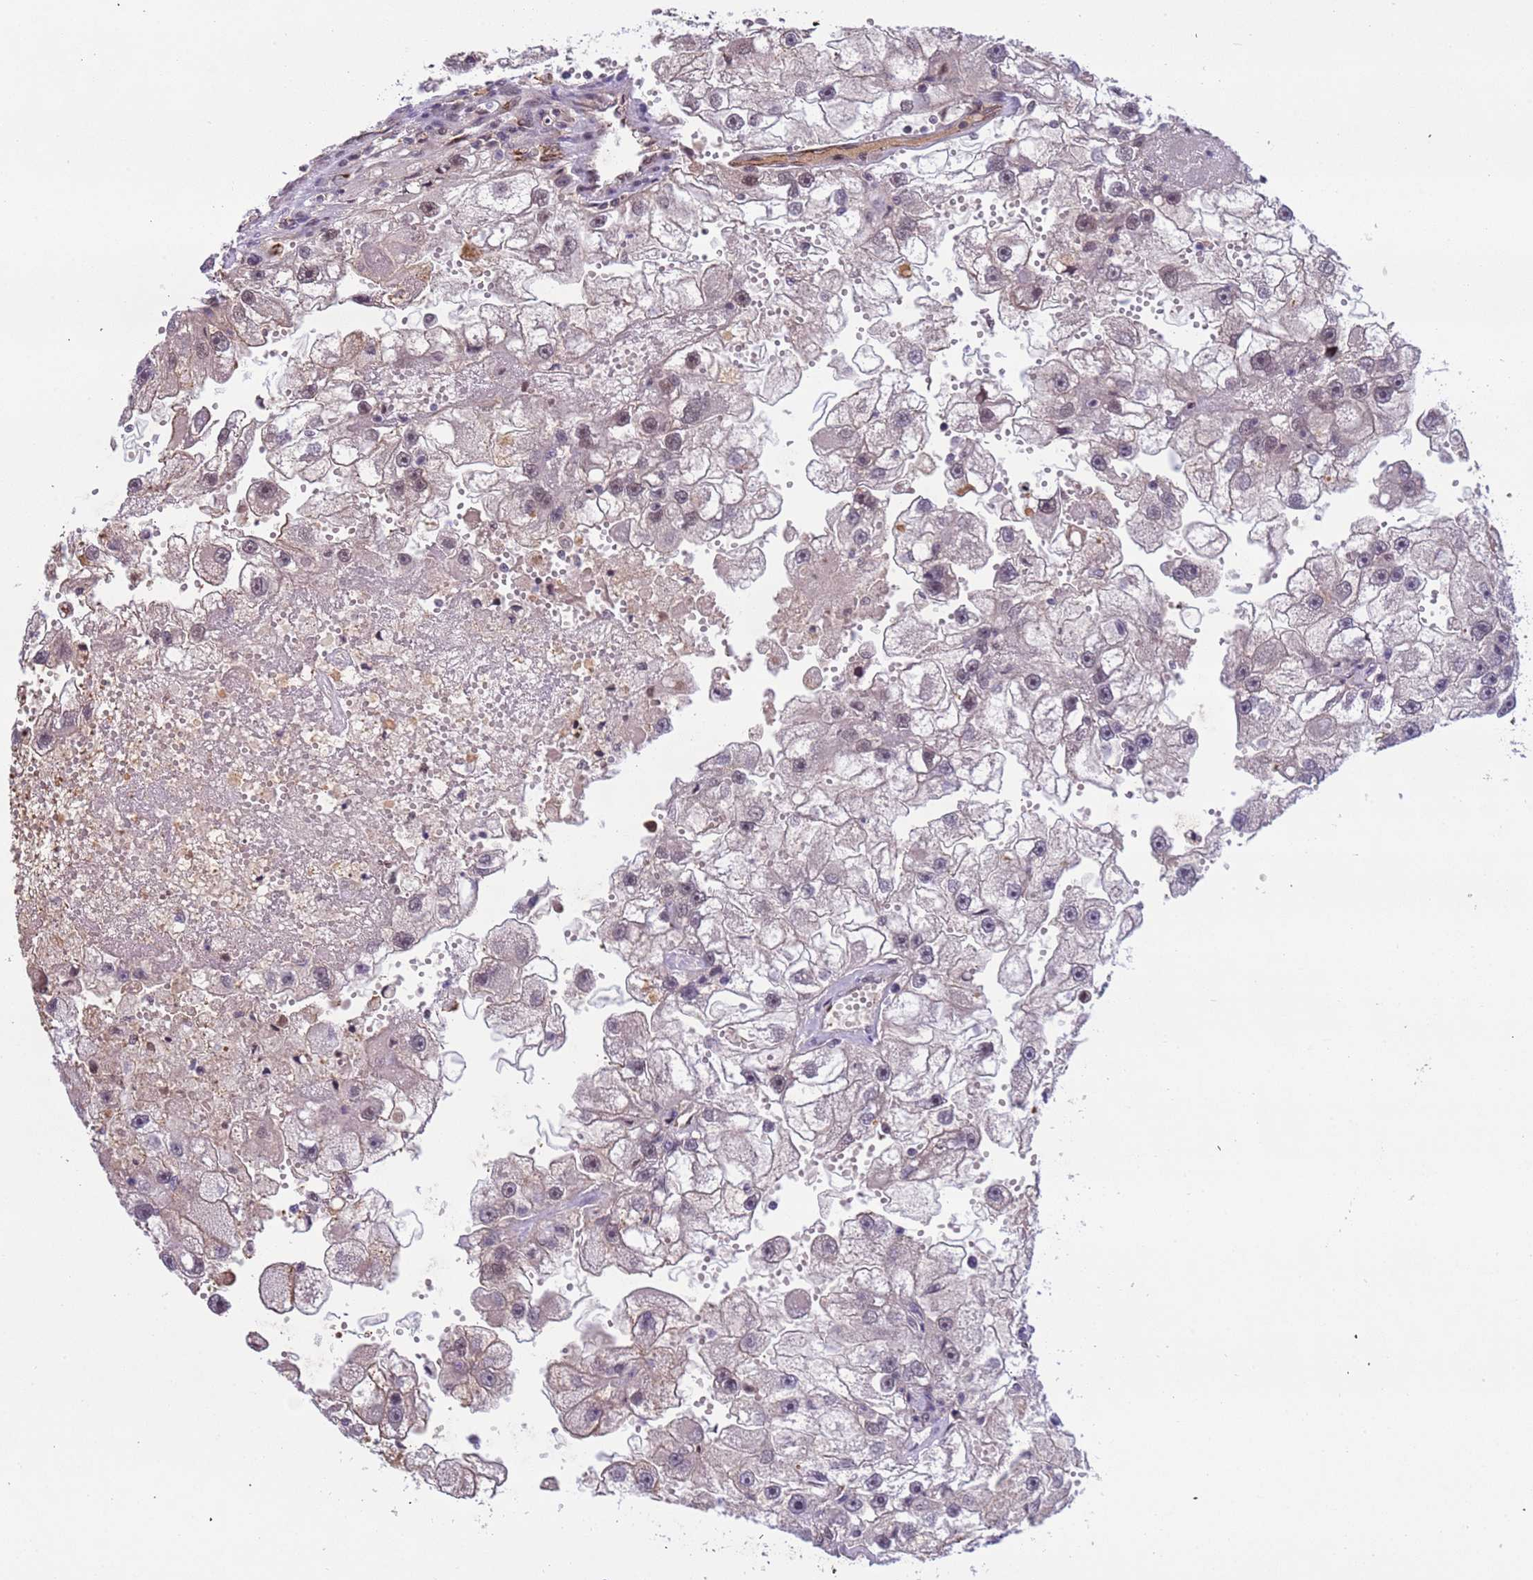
{"staining": {"intensity": "weak", "quantity": "<25%", "location": "cytoplasmic/membranous,nuclear"}, "tissue": "renal cancer", "cell_type": "Tumor cells", "image_type": "cancer", "snomed": [{"axis": "morphology", "description": "Adenocarcinoma, NOS"}, {"axis": "topography", "description": "Kidney"}], "caption": "Renal cancer was stained to show a protein in brown. There is no significant expression in tumor cells.", "gene": "SRRT", "patient": {"sex": "male", "age": 63}}